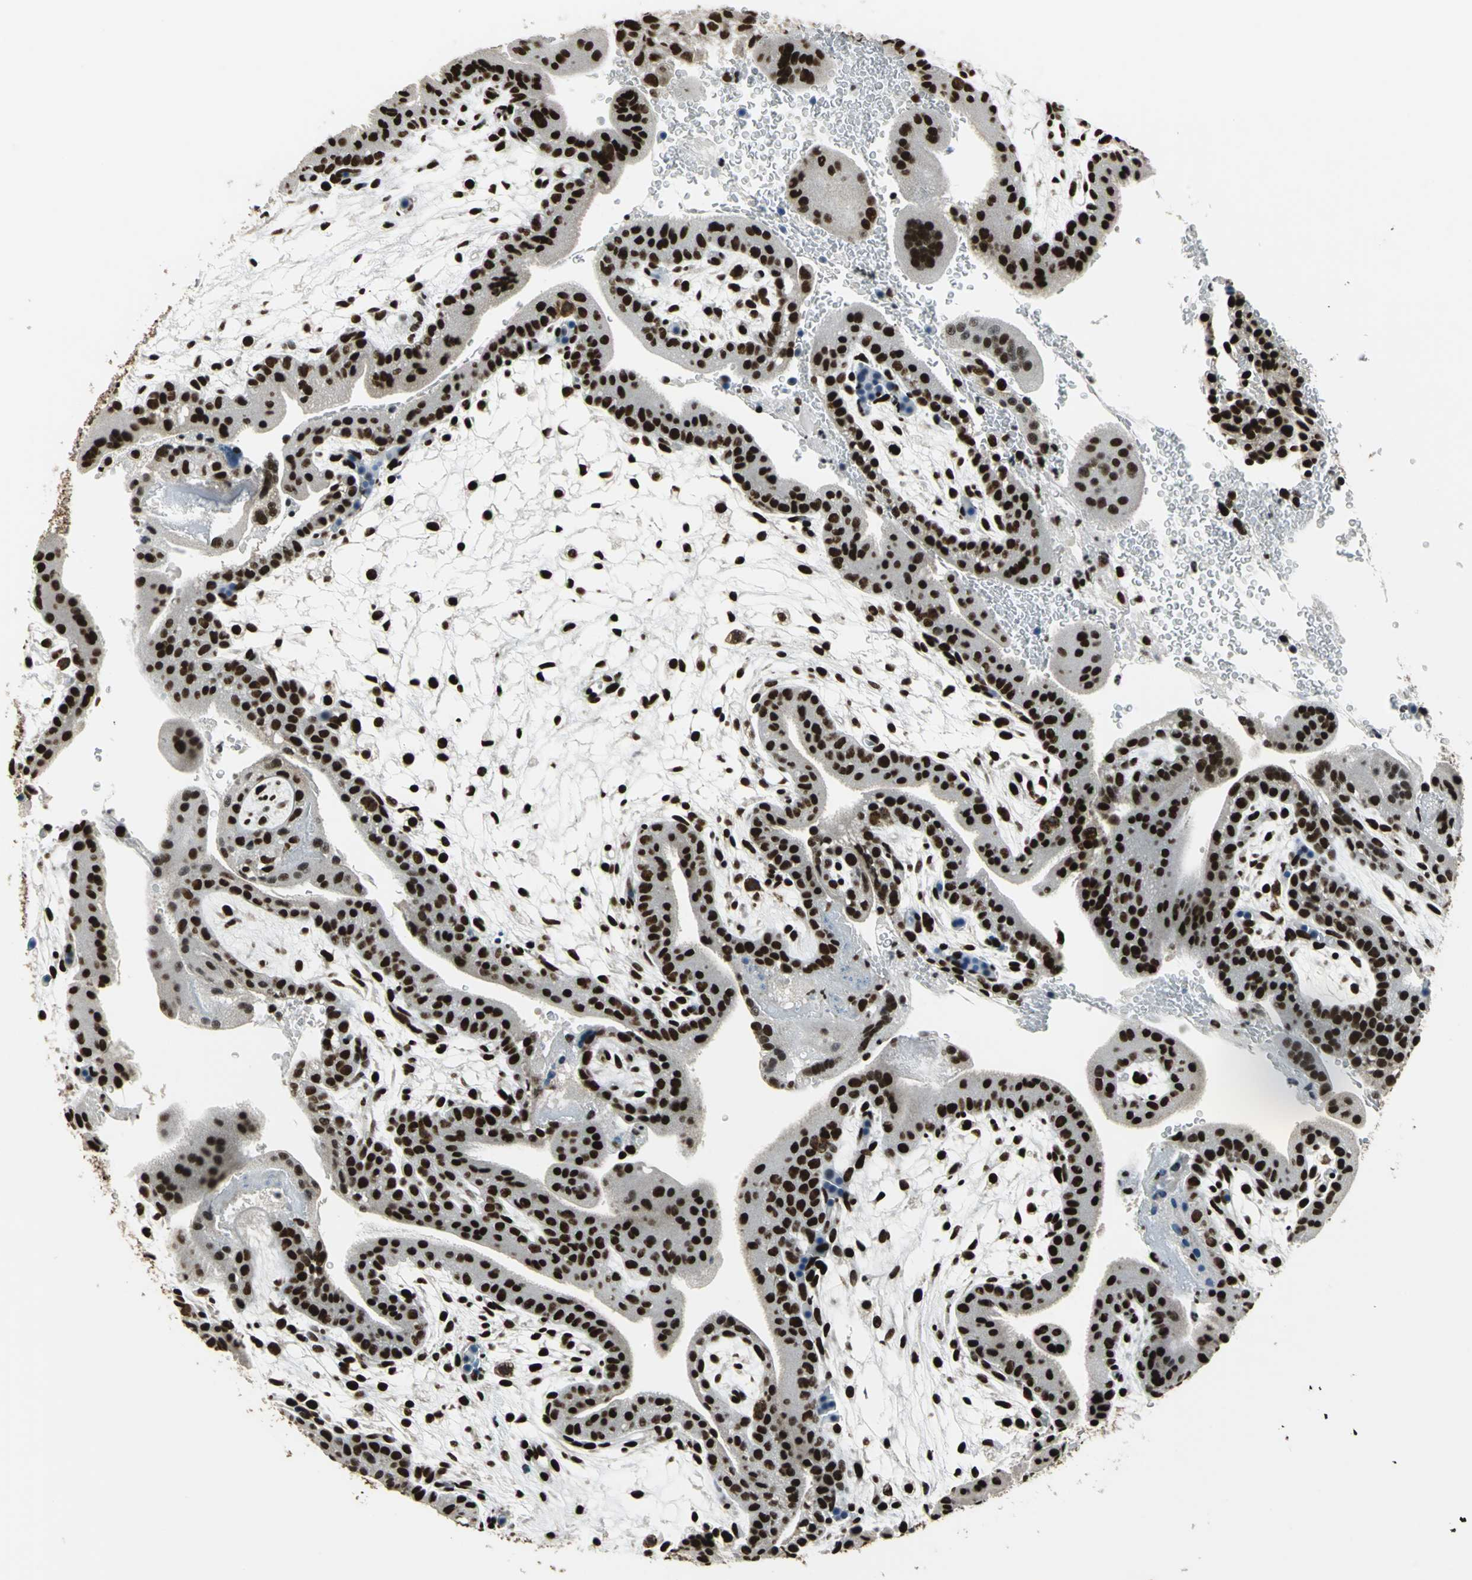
{"staining": {"intensity": "strong", "quantity": ">75%", "location": "nuclear"}, "tissue": "placenta", "cell_type": "Trophoblastic cells", "image_type": "normal", "snomed": [{"axis": "morphology", "description": "Normal tissue, NOS"}, {"axis": "topography", "description": "Placenta"}], "caption": "Trophoblastic cells reveal strong nuclear staining in approximately >75% of cells in benign placenta.", "gene": "BCLAF1", "patient": {"sex": "female", "age": 19}}